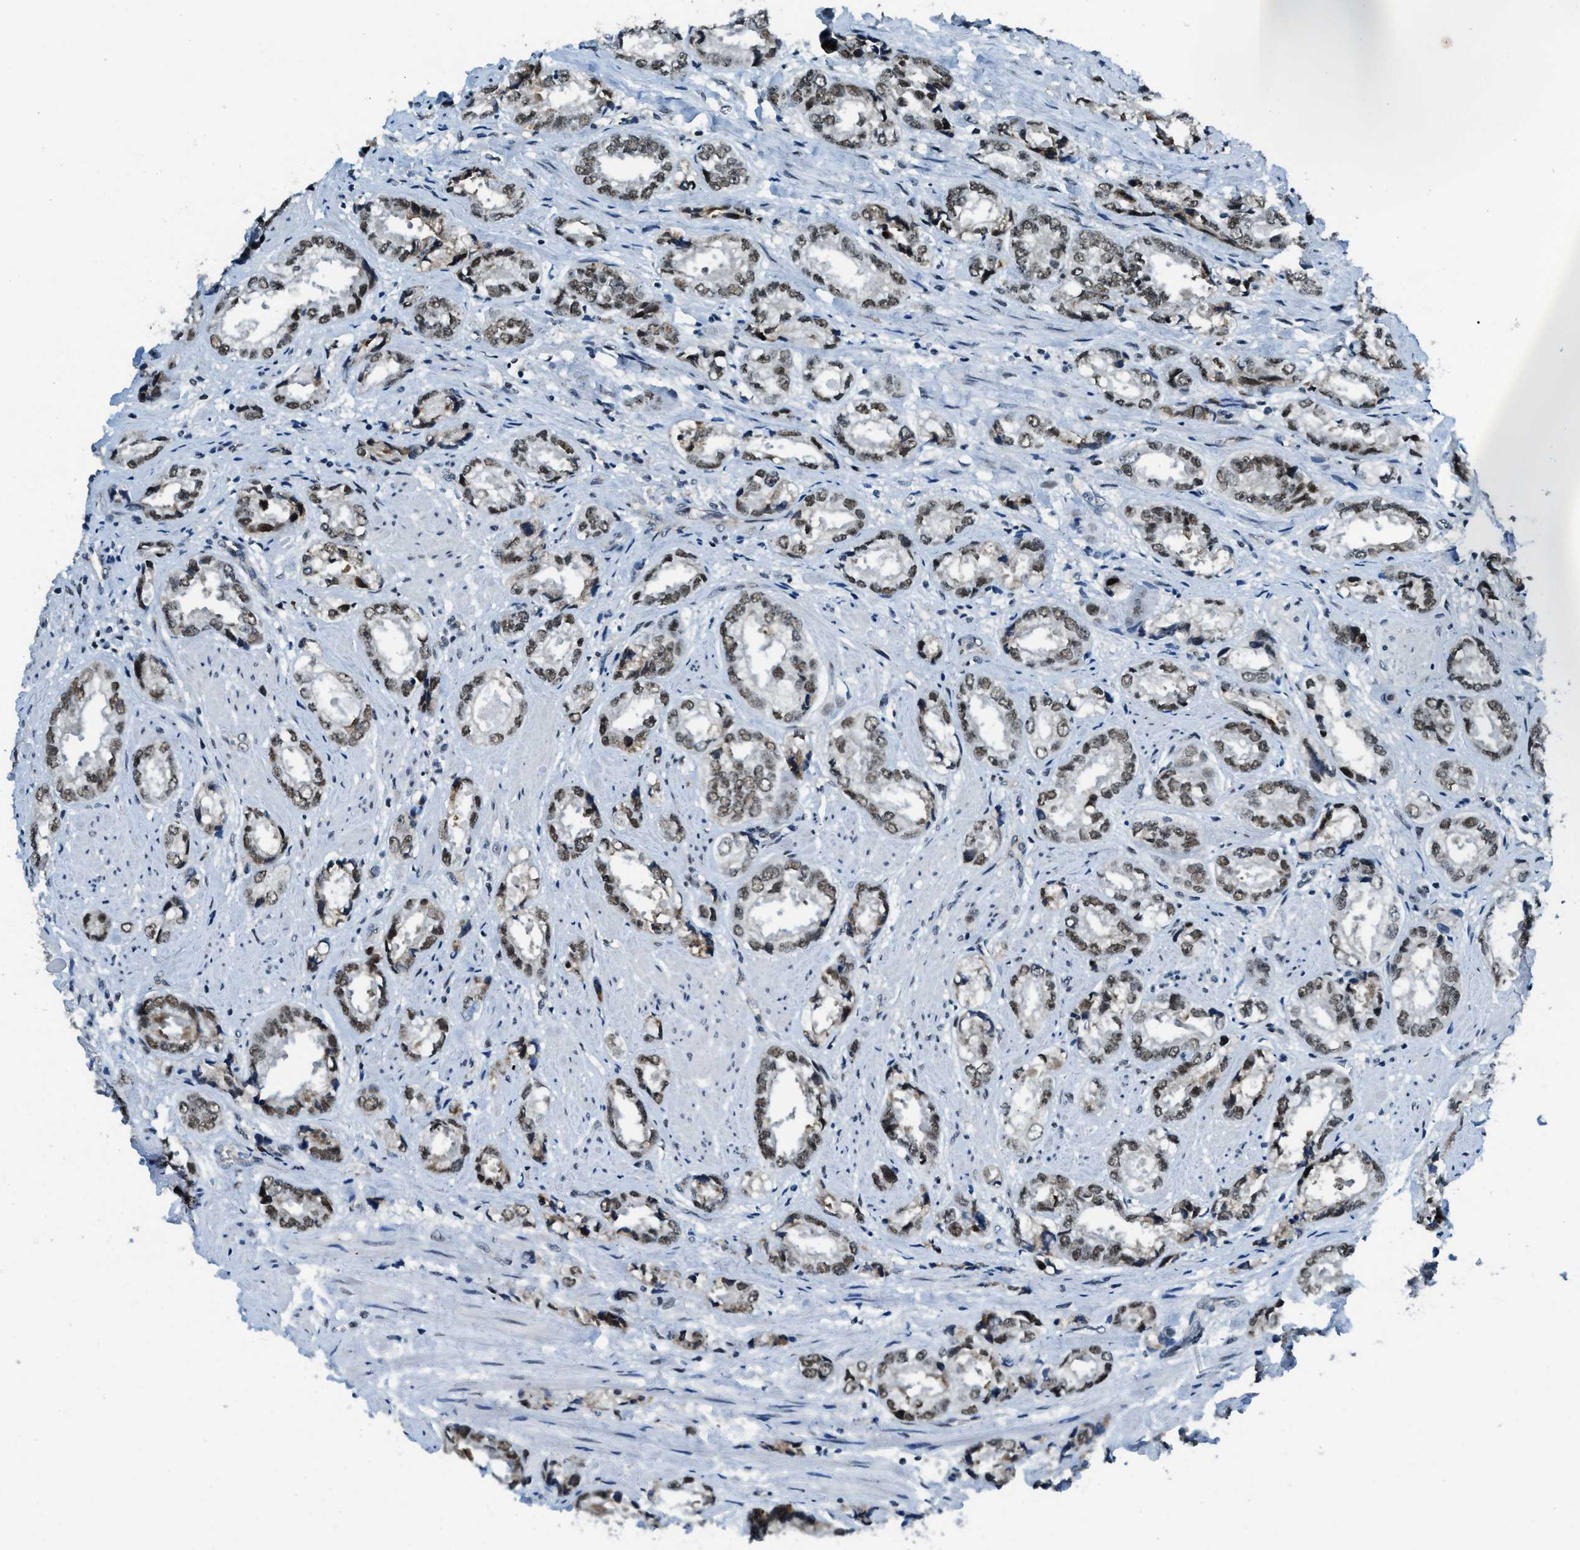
{"staining": {"intensity": "moderate", "quantity": ">75%", "location": "nuclear"}, "tissue": "prostate cancer", "cell_type": "Tumor cells", "image_type": "cancer", "snomed": [{"axis": "morphology", "description": "Adenocarcinoma, High grade"}, {"axis": "topography", "description": "Prostate"}], "caption": "Approximately >75% of tumor cells in prostate cancer (high-grade adenocarcinoma) demonstrate moderate nuclear protein expression as visualized by brown immunohistochemical staining.", "gene": "KLF6", "patient": {"sex": "male", "age": 61}}